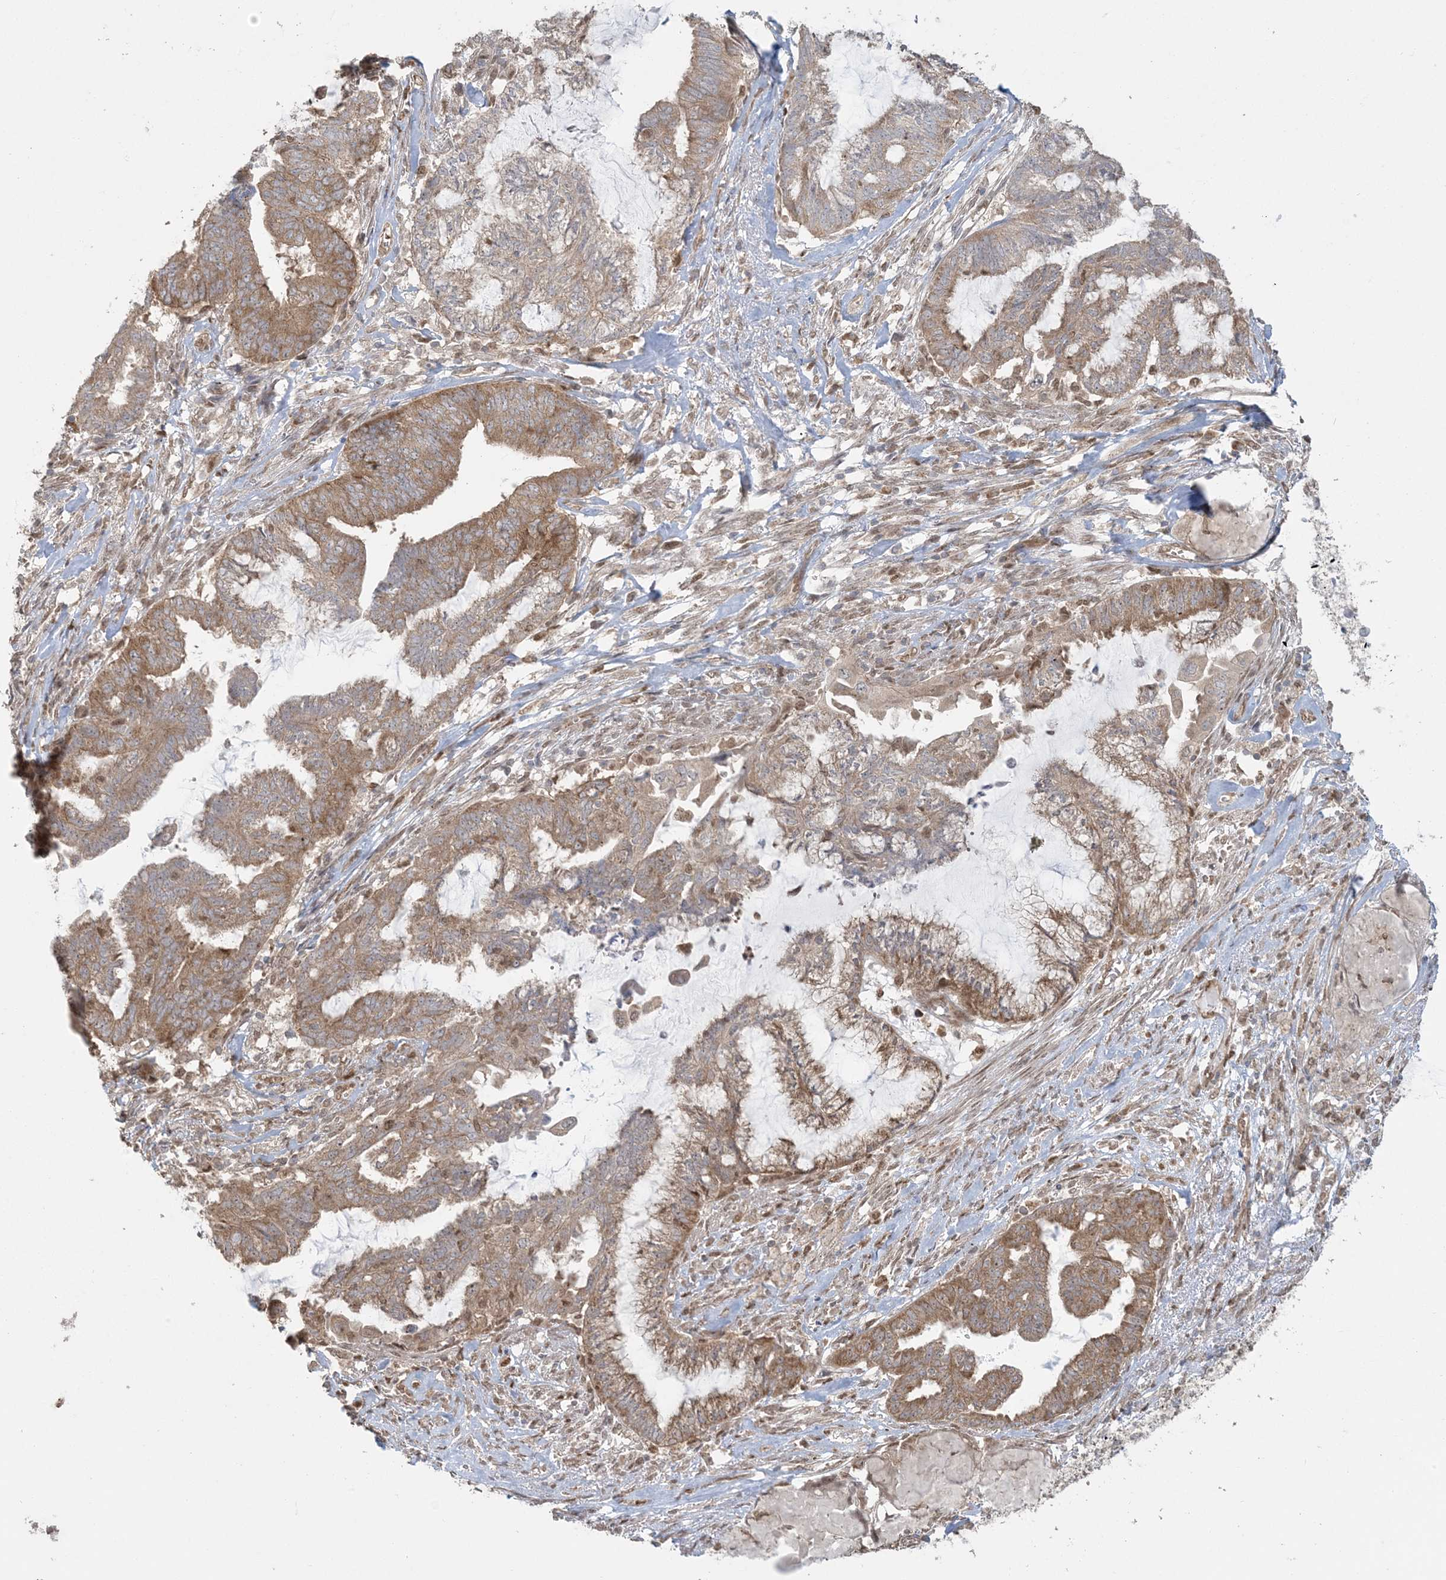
{"staining": {"intensity": "moderate", "quantity": ">75%", "location": "cytoplasmic/membranous"}, "tissue": "endometrial cancer", "cell_type": "Tumor cells", "image_type": "cancer", "snomed": [{"axis": "morphology", "description": "Adenocarcinoma, NOS"}, {"axis": "topography", "description": "Endometrium"}], "caption": "A high-resolution image shows IHC staining of endometrial cancer (adenocarcinoma), which demonstrates moderate cytoplasmic/membranous staining in about >75% of tumor cells. (DAB IHC, brown staining for protein, blue staining for nuclei).", "gene": "ABCF3", "patient": {"sex": "female", "age": 86}}